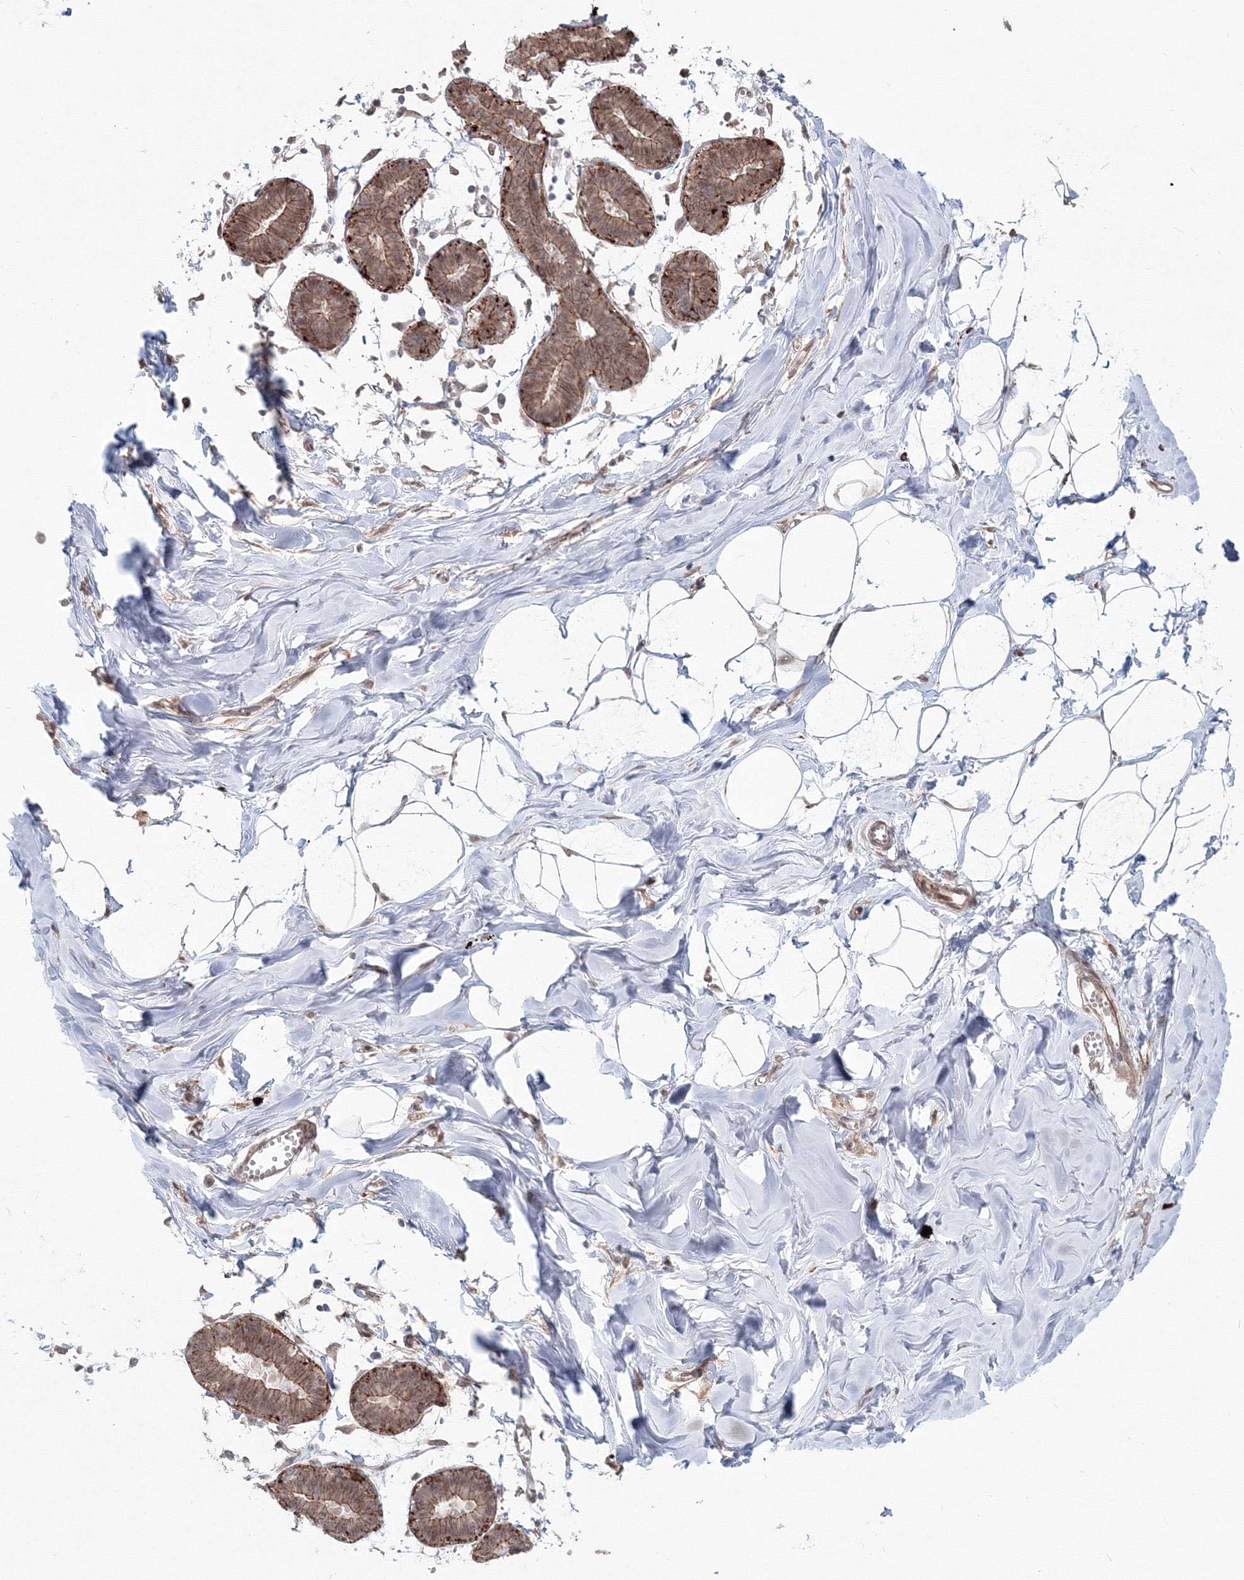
{"staining": {"intensity": "negative", "quantity": "none", "location": "none"}, "tissue": "breast", "cell_type": "Adipocytes", "image_type": "normal", "snomed": [{"axis": "morphology", "description": "Normal tissue, NOS"}, {"axis": "topography", "description": "Breast"}], "caption": "This is an IHC micrograph of benign breast. There is no staining in adipocytes.", "gene": "SH3PXD2A", "patient": {"sex": "female", "age": 27}}